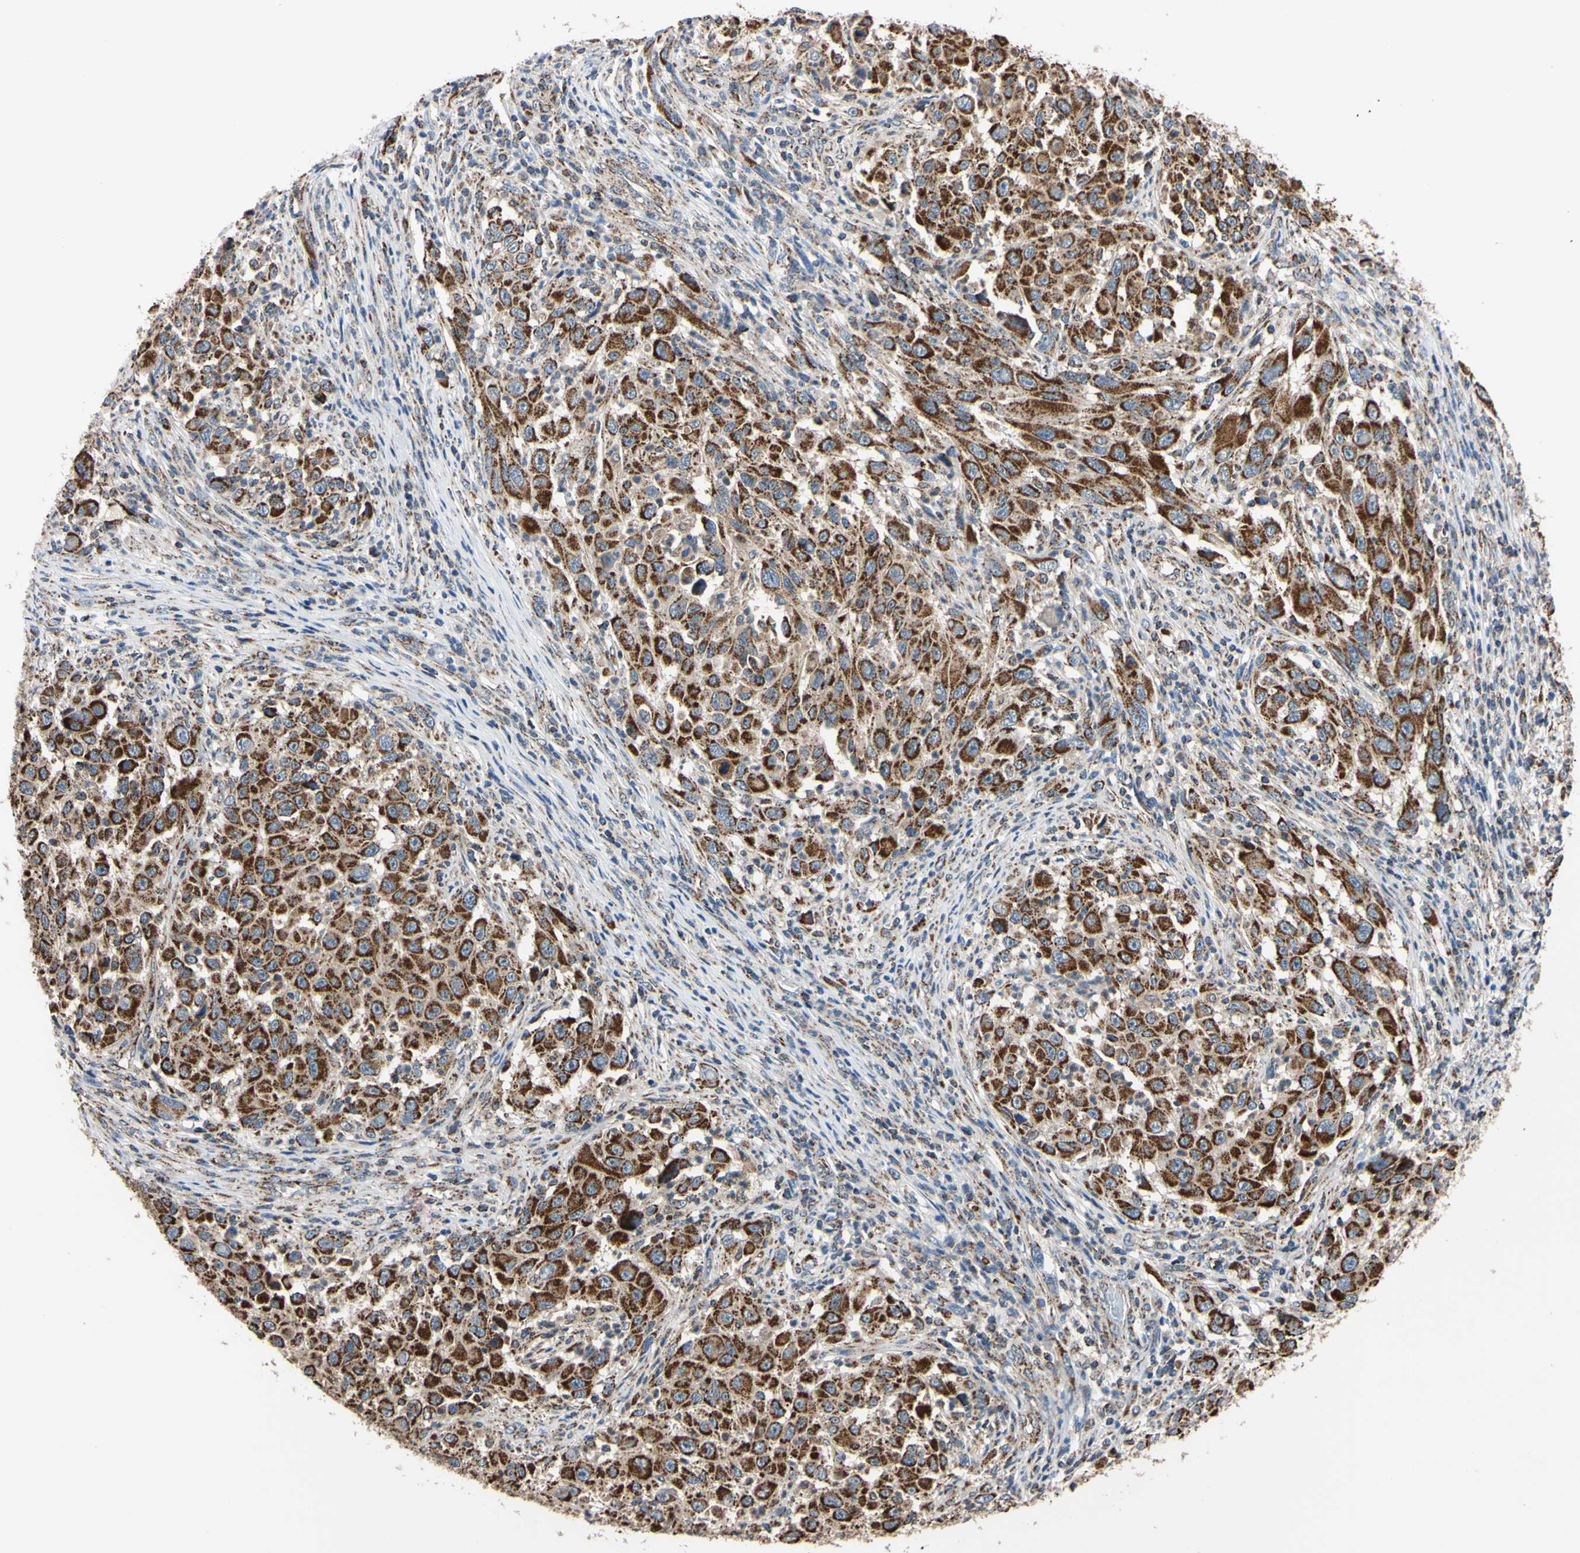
{"staining": {"intensity": "strong", "quantity": ">75%", "location": "cytoplasmic/membranous"}, "tissue": "melanoma", "cell_type": "Tumor cells", "image_type": "cancer", "snomed": [{"axis": "morphology", "description": "Malignant melanoma, Metastatic site"}, {"axis": "topography", "description": "Lymph node"}], "caption": "IHC (DAB (3,3'-diaminobenzidine)) staining of malignant melanoma (metastatic site) exhibits strong cytoplasmic/membranous protein expression in about >75% of tumor cells. (Stains: DAB (3,3'-diaminobenzidine) in brown, nuclei in blue, Microscopy: brightfield microscopy at high magnification).", "gene": "CLPP", "patient": {"sex": "male", "age": 61}}